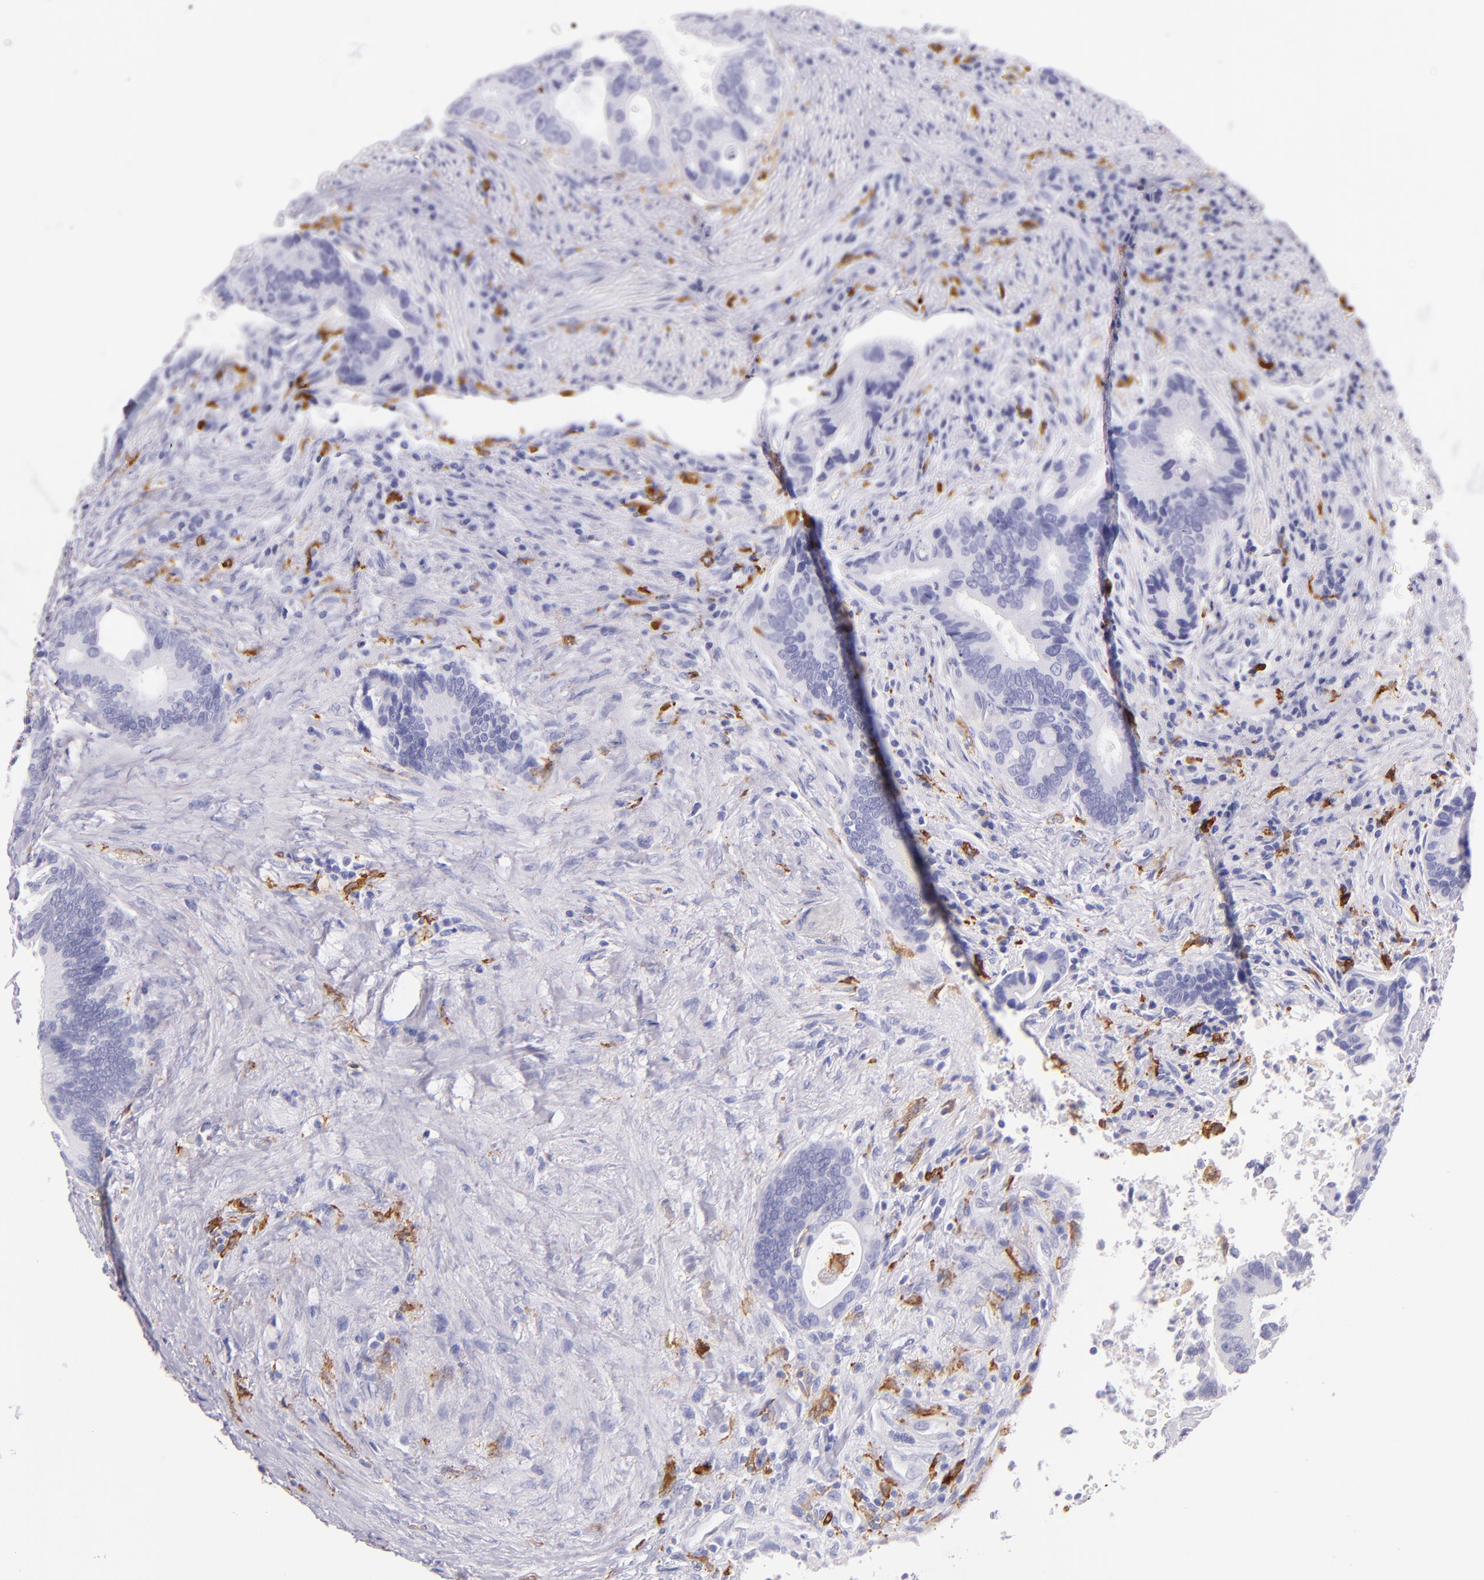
{"staining": {"intensity": "negative", "quantity": "none", "location": "none"}, "tissue": "colorectal cancer", "cell_type": "Tumor cells", "image_type": "cancer", "snomed": [{"axis": "morphology", "description": "Adenocarcinoma, NOS"}, {"axis": "topography", "description": "Rectum"}], "caption": "This is an immunohistochemistry (IHC) histopathology image of colorectal adenocarcinoma. There is no positivity in tumor cells.", "gene": "CD163", "patient": {"sex": "female", "age": 67}}